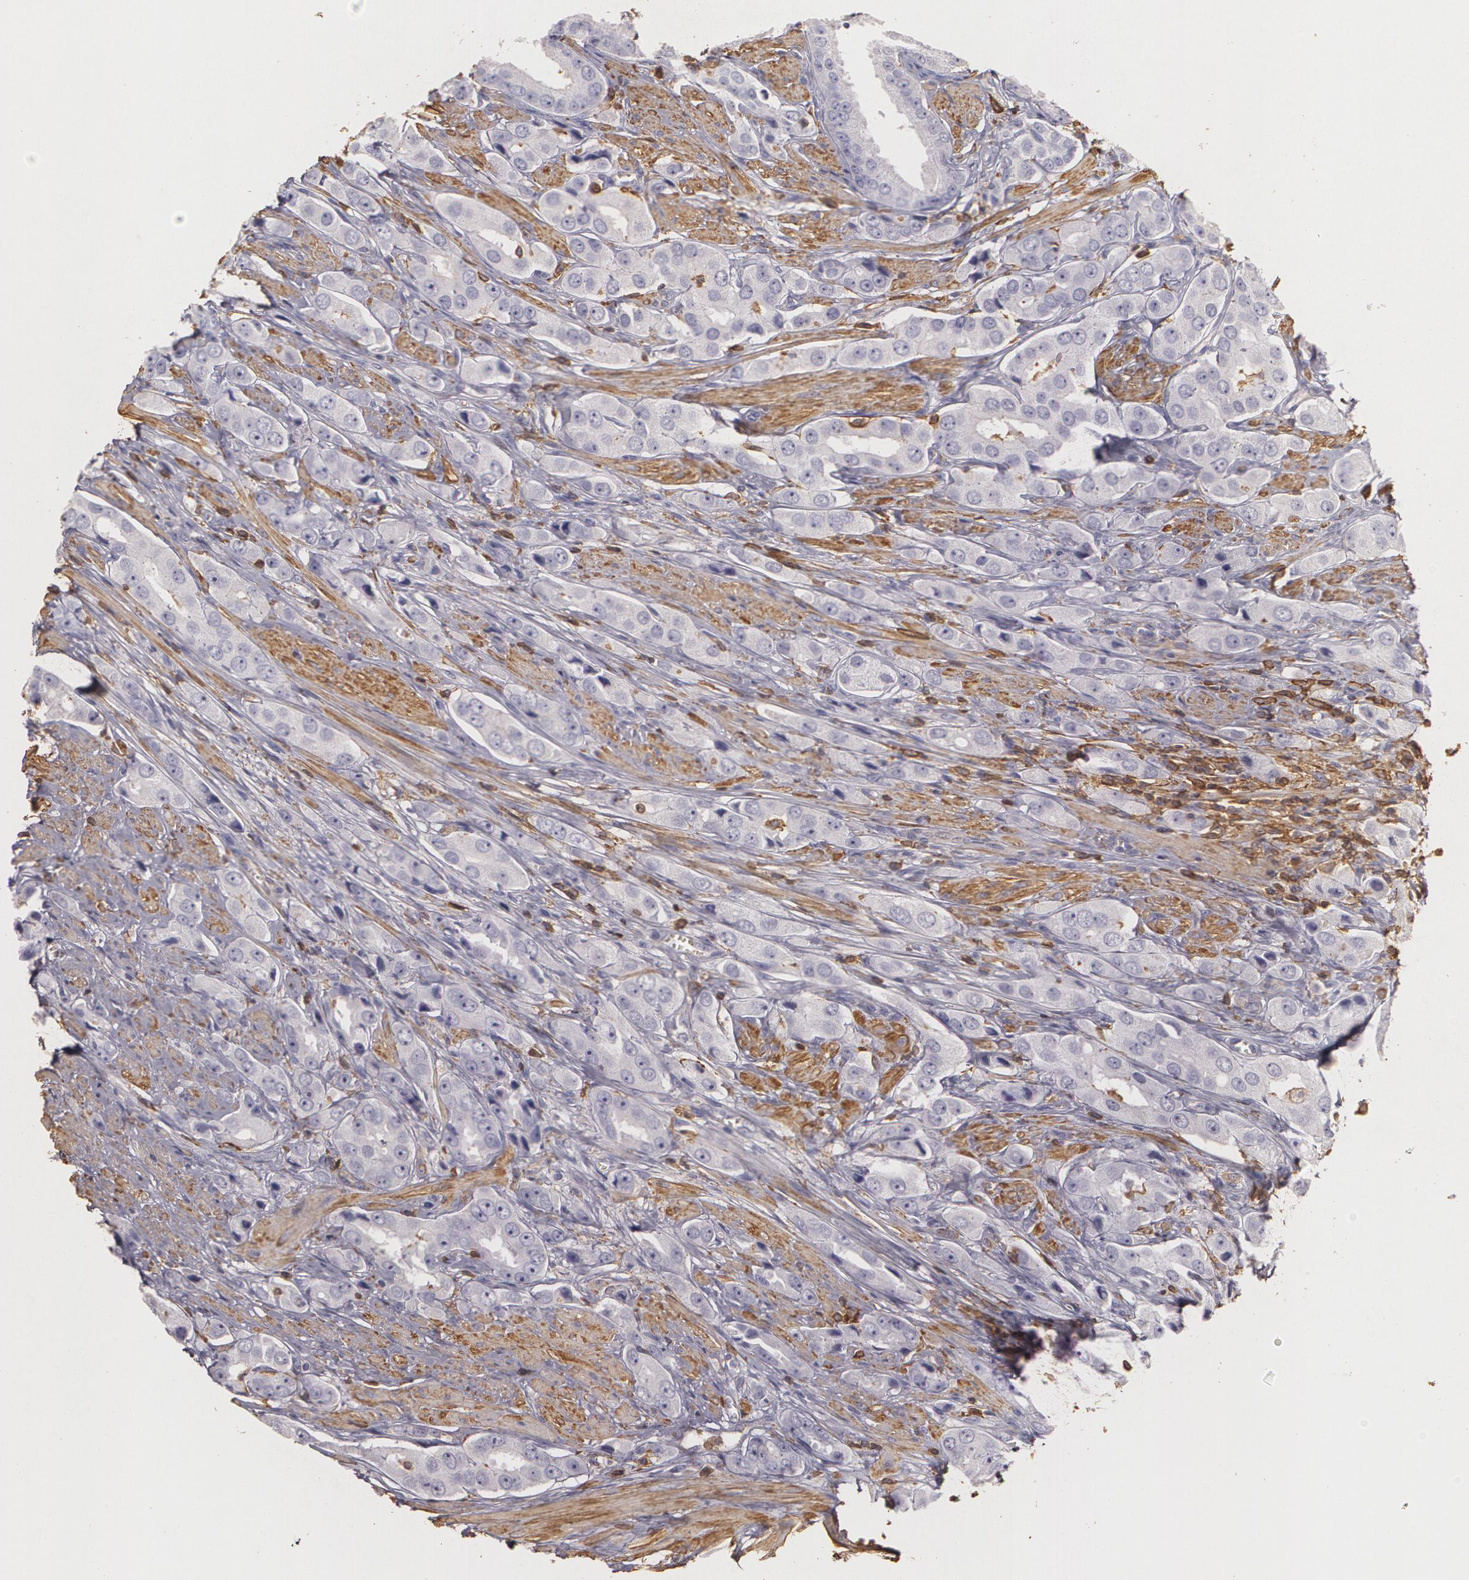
{"staining": {"intensity": "negative", "quantity": "none", "location": "none"}, "tissue": "prostate cancer", "cell_type": "Tumor cells", "image_type": "cancer", "snomed": [{"axis": "morphology", "description": "Adenocarcinoma, Medium grade"}, {"axis": "topography", "description": "Prostate"}], "caption": "DAB (3,3'-diaminobenzidine) immunohistochemical staining of prostate medium-grade adenocarcinoma exhibits no significant staining in tumor cells.", "gene": "TGFBR1", "patient": {"sex": "male", "age": 53}}